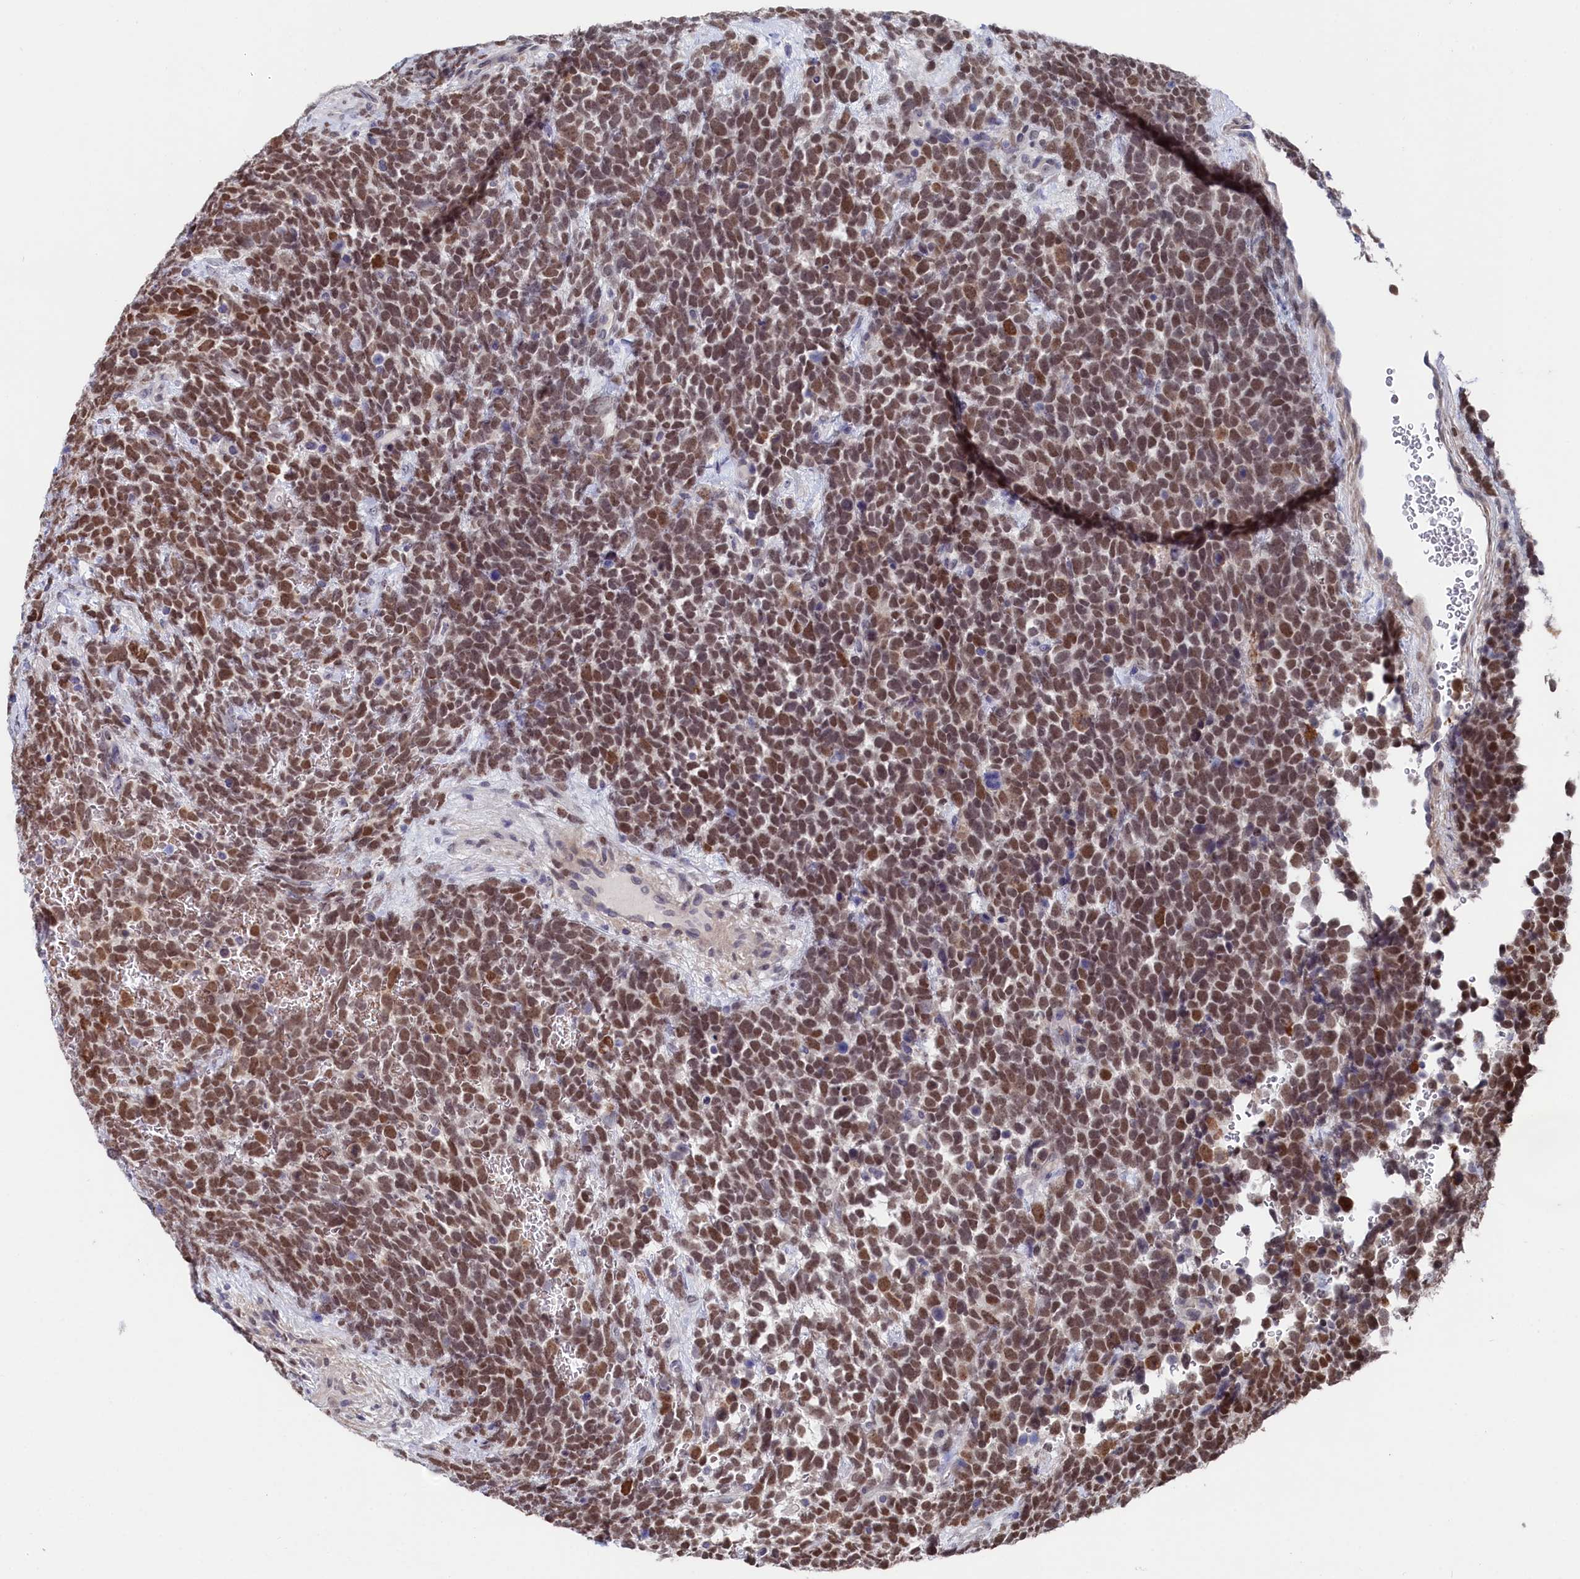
{"staining": {"intensity": "moderate", "quantity": ">75%", "location": "nuclear"}, "tissue": "urothelial cancer", "cell_type": "Tumor cells", "image_type": "cancer", "snomed": [{"axis": "morphology", "description": "Urothelial carcinoma, High grade"}, {"axis": "topography", "description": "Urinary bladder"}], "caption": "About >75% of tumor cells in high-grade urothelial carcinoma exhibit moderate nuclear protein expression as visualized by brown immunohistochemical staining.", "gene": "TIGD4", "patient": {"sex": "female", "age": 82}}